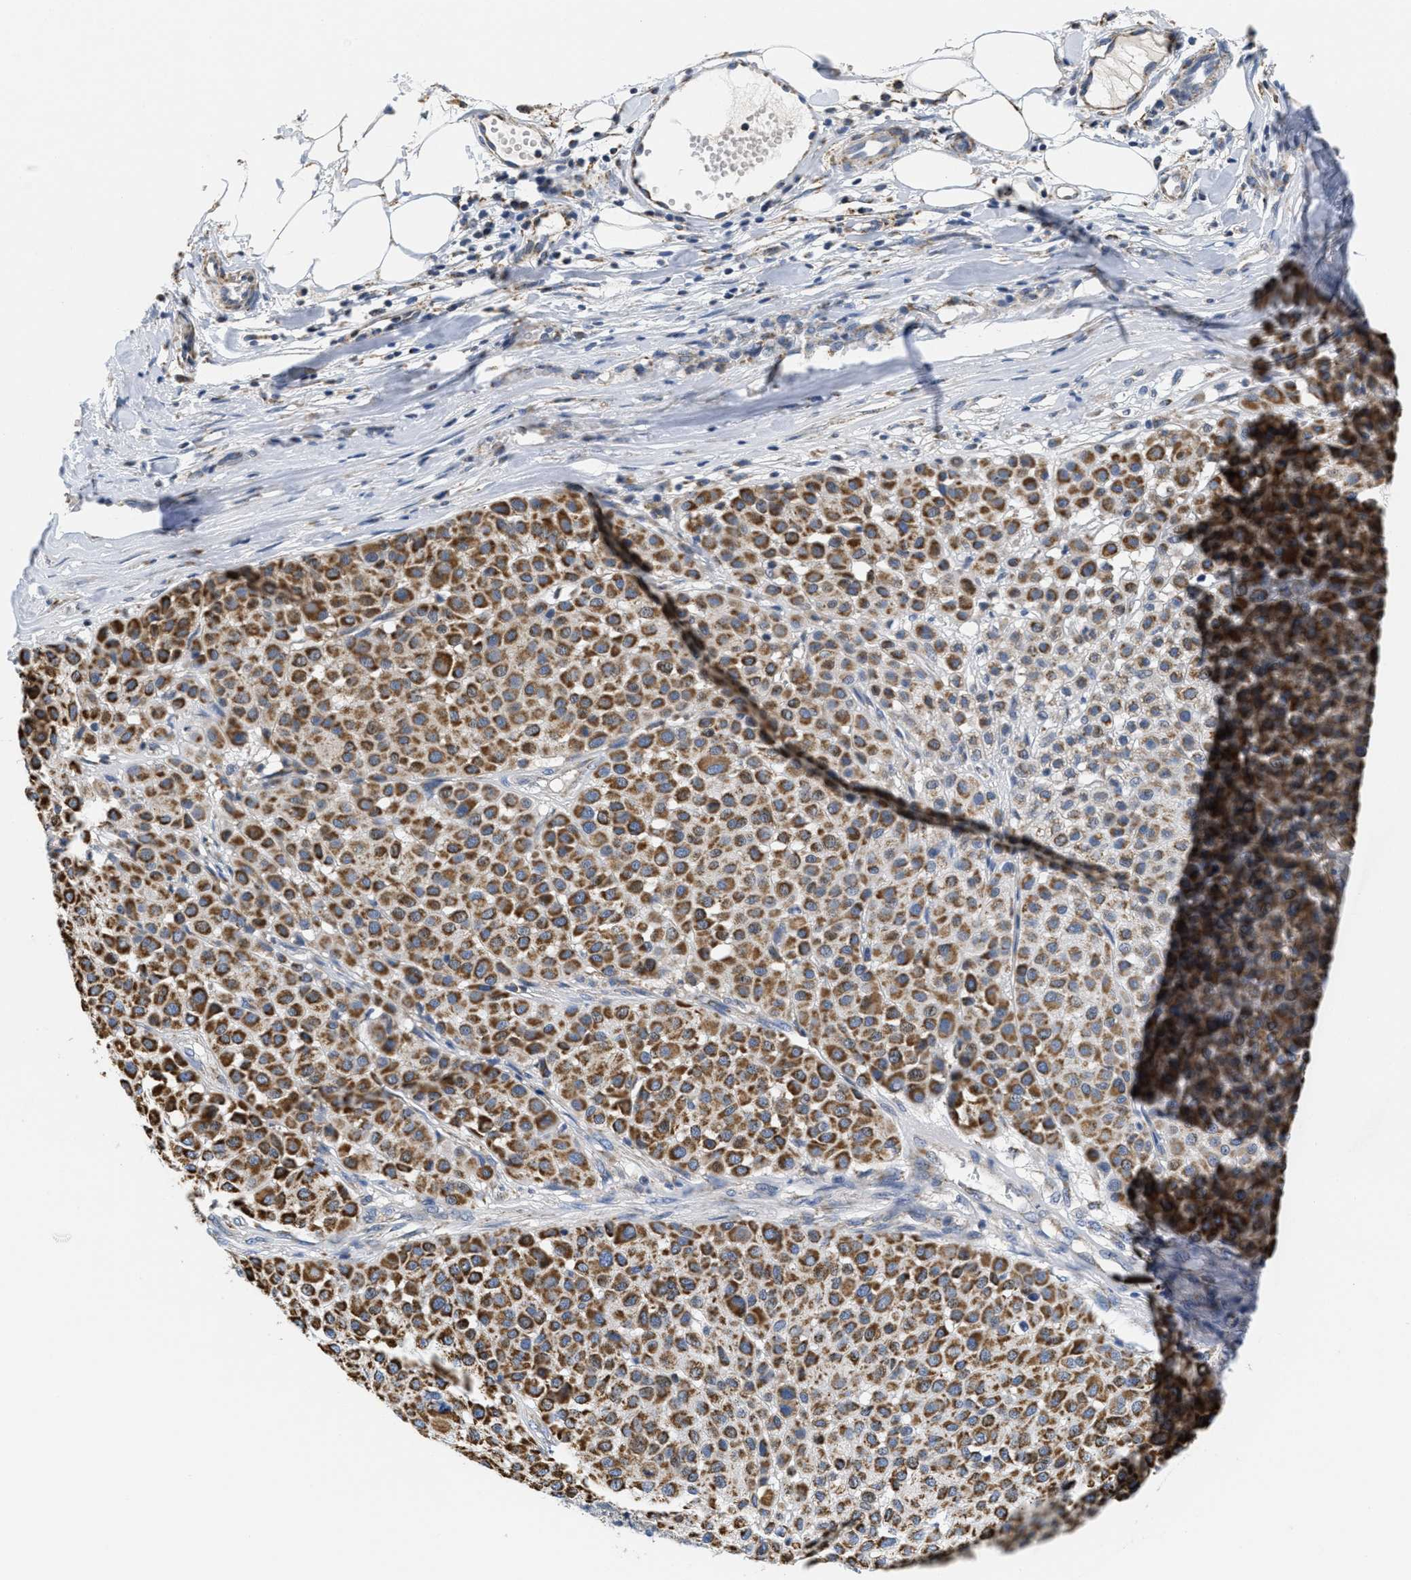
{"staining": {"intensity": "moderate", "quantity": ">75%", "location": "cytoplasmic/membranous"}, "tissue": "melanoma", "cell_type": "Tumor cells", "image_type": "cancer", "snomed": [{"axis": "morphology", "description": "Malignant melanoma, Metastatic site"}, {"axis": "topography", "description": "Soft tissue"}], "caption": "A medium amount of moderate cytoplasmic/membranous positivity is seen in about >75% of tumor cells in malignant melanoma (metastatic site) tissue.", "gene": "KCNJ5", "patient": {"sex": "male", "age": 41}}